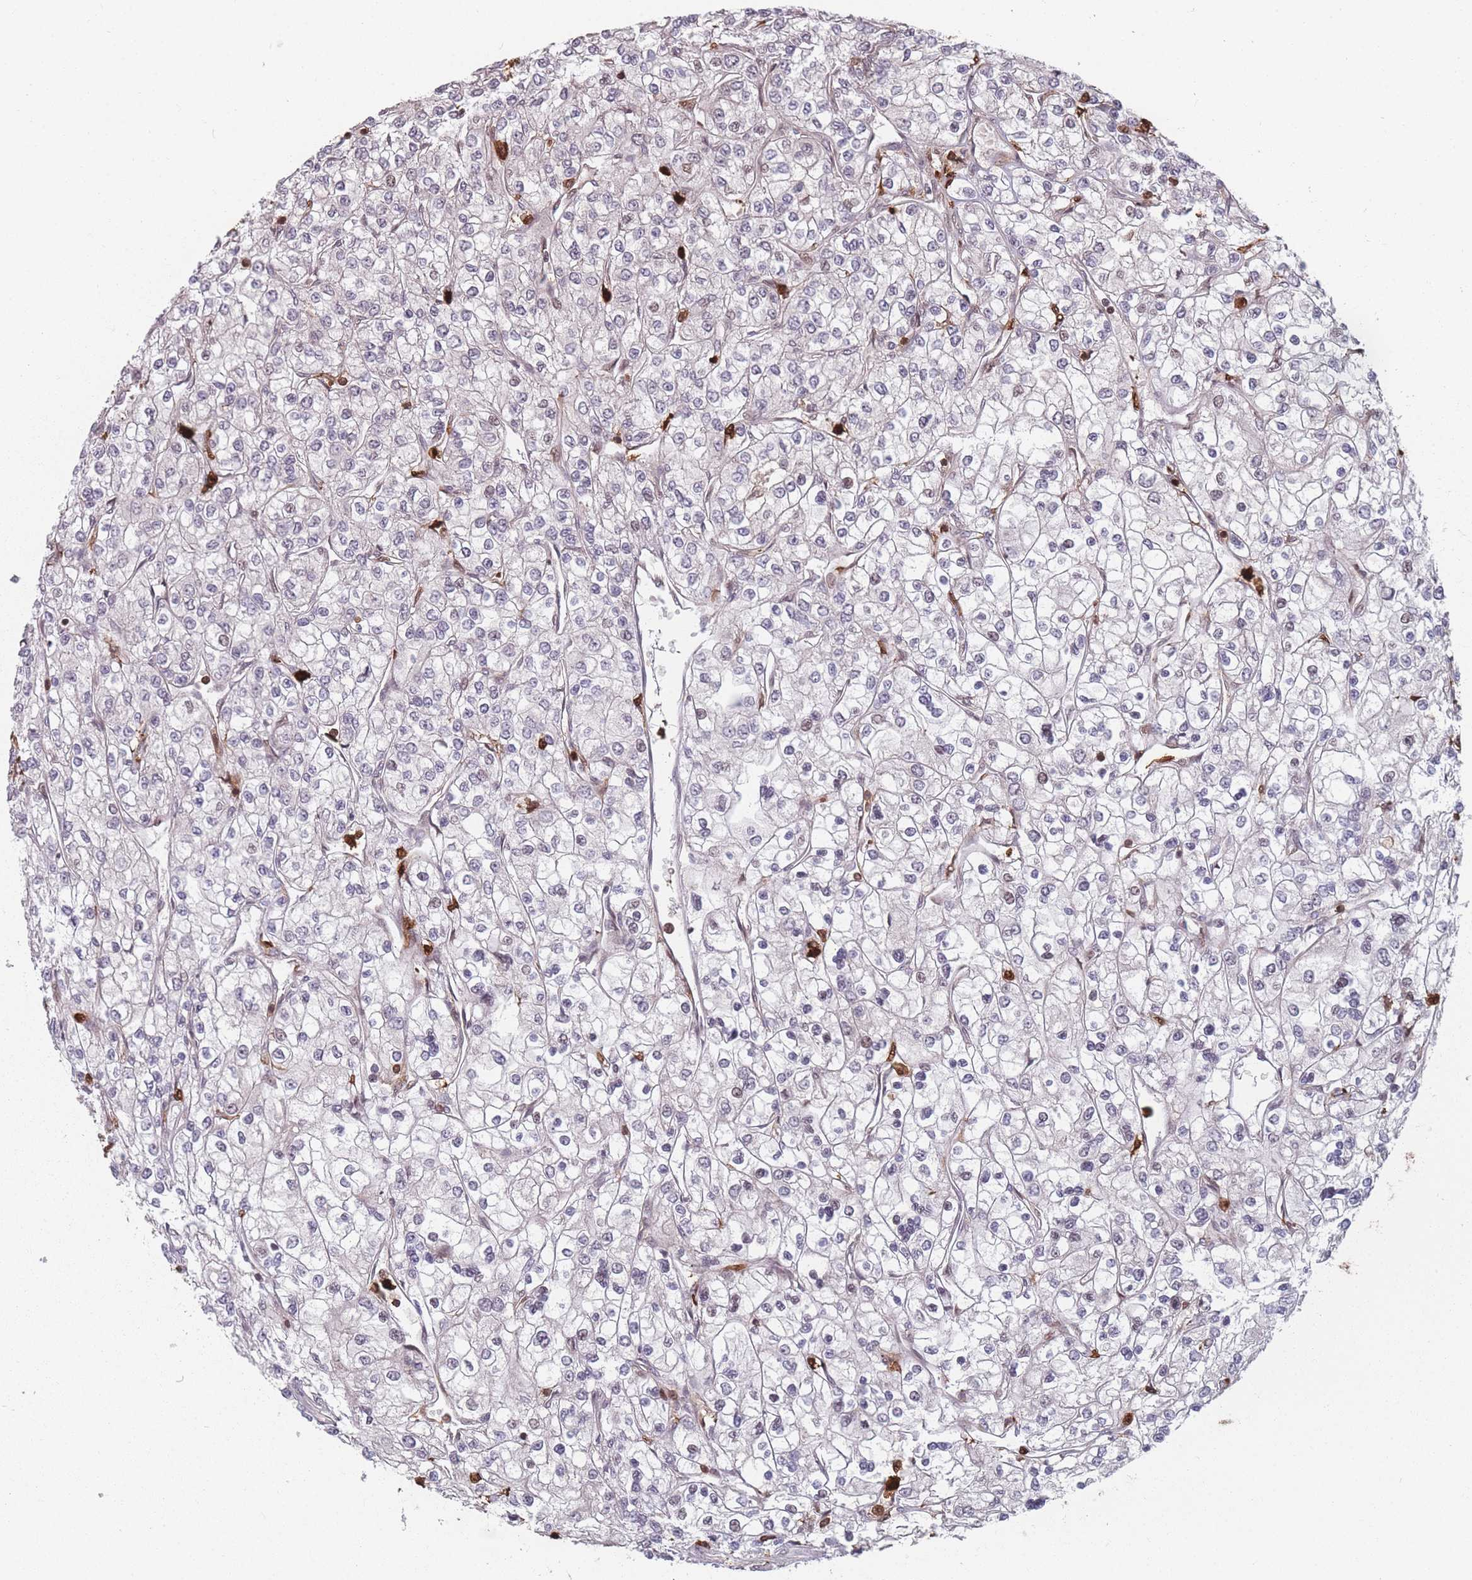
{"staining": {"intensity": "negative", "quantity": "none", "location": "none"}, "tissue": "renal cancer", "cell_type": "Tumor cells", "image_type": "cancer", "snomed": [{"axis": "morphology", "description": "Adenocarcinoma, NOS"}, {"axis": "topography", "description": "Kidney"}], "caption": "IHC of human adenocarcinoma (renal) reveals no staining in tumor cells.", "gene": "WDR55", "patient": {"sex": "male", "age": 80}}